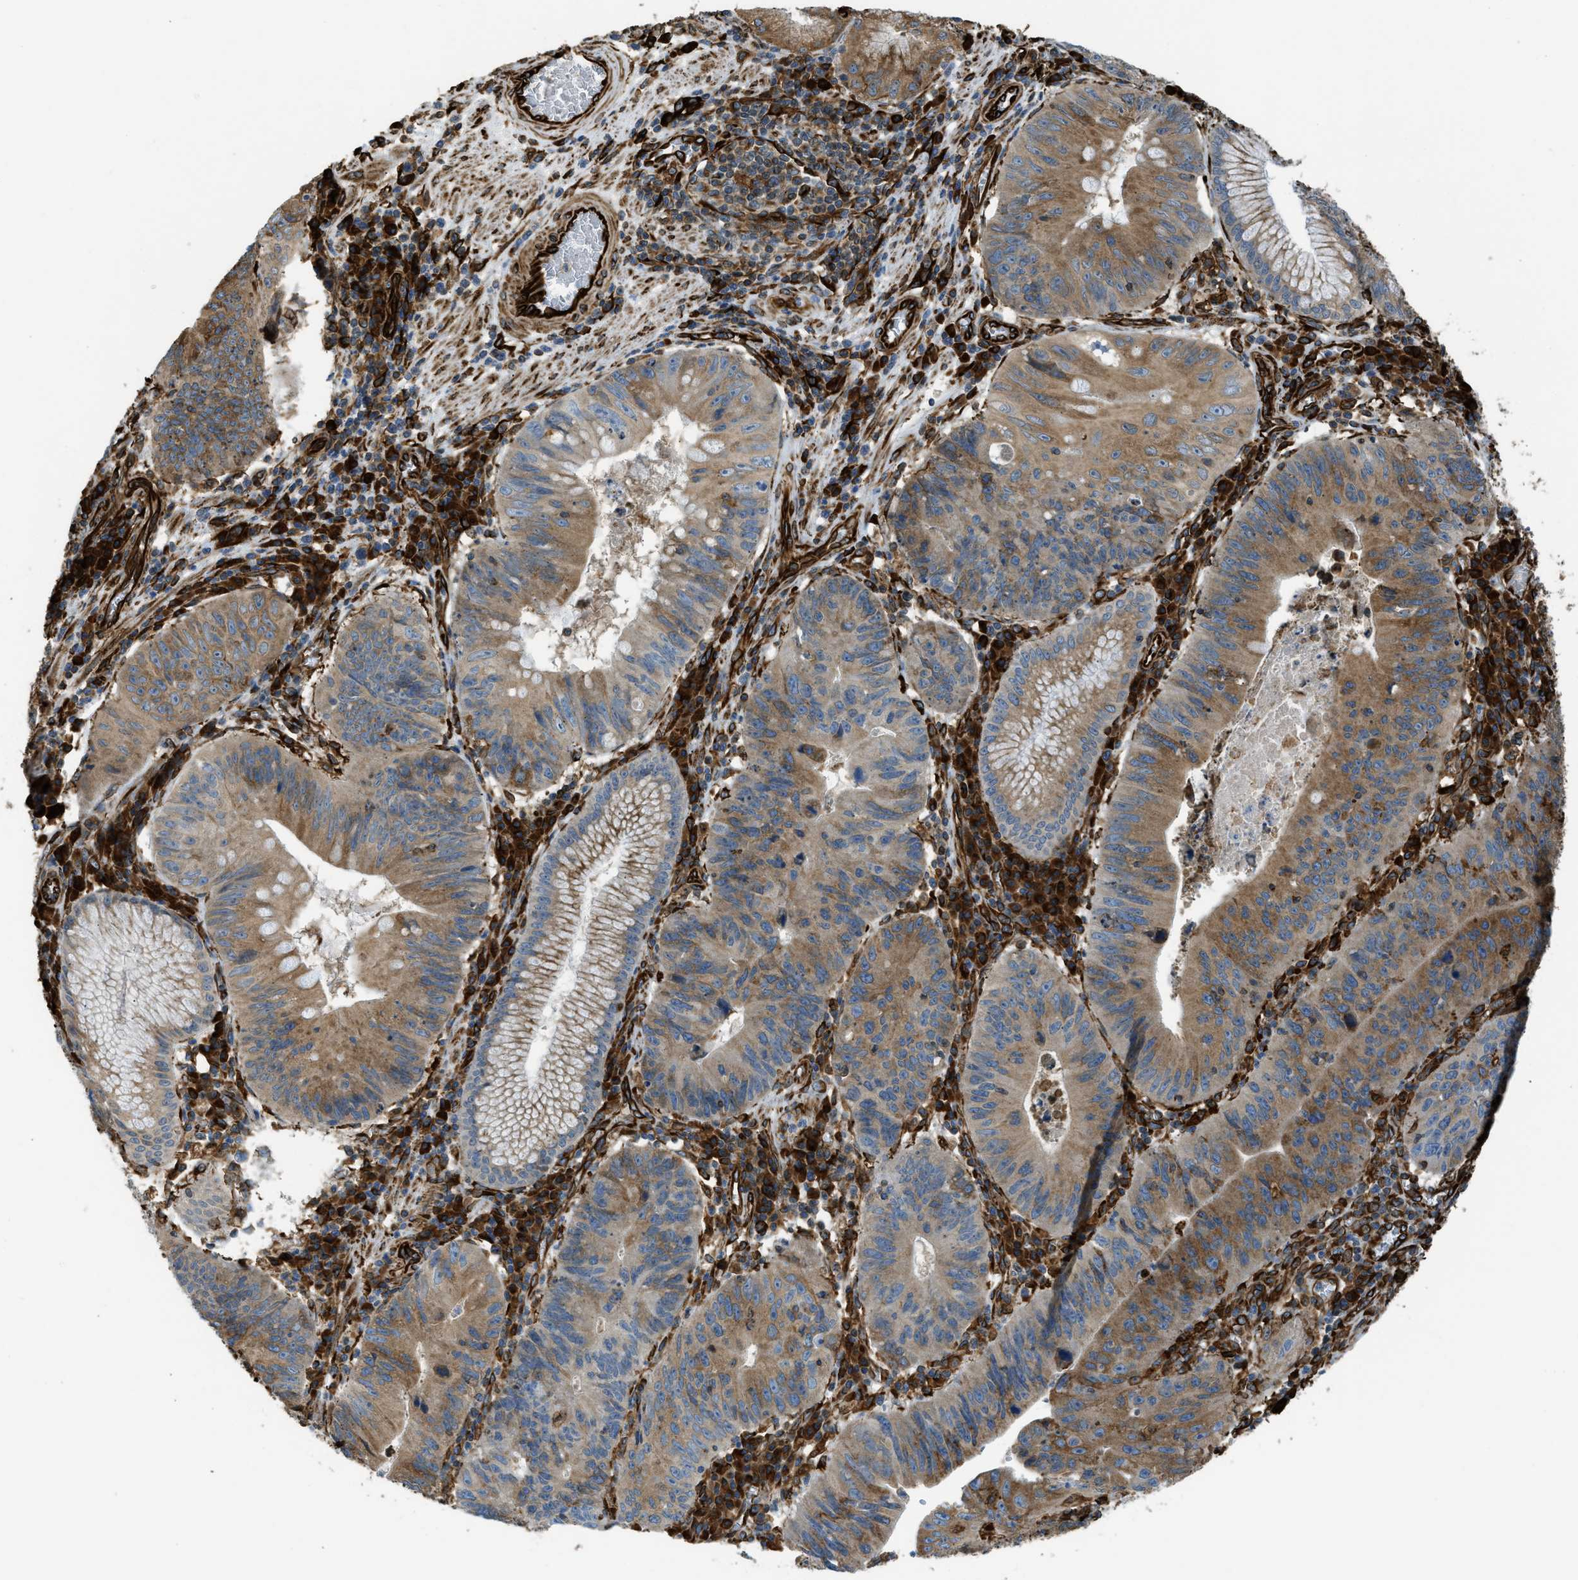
{"staining": {"intensity": "moderate", "quantity": ">75%", "location": "cytoplasmic/membranous"}, "tissue": "stomach cancer", "cell_type": "Tumor cells", "image_type": "cancer", "snomed": [{"axis": "morphology", "description": "Adenocarcinoma, NOS"}, {"axis": "topography", "description": "Stomach"}], "caption": "IHC of stomach adenocarcinoma reveals medium levels of moderate cytoplasmic/membranous expression in about >75% of tumor cells. The protein is shown in brown color, while the nuclei are stained blue.", "gene": "BEX3", "patient": {"sex": "male", "age": 59}}